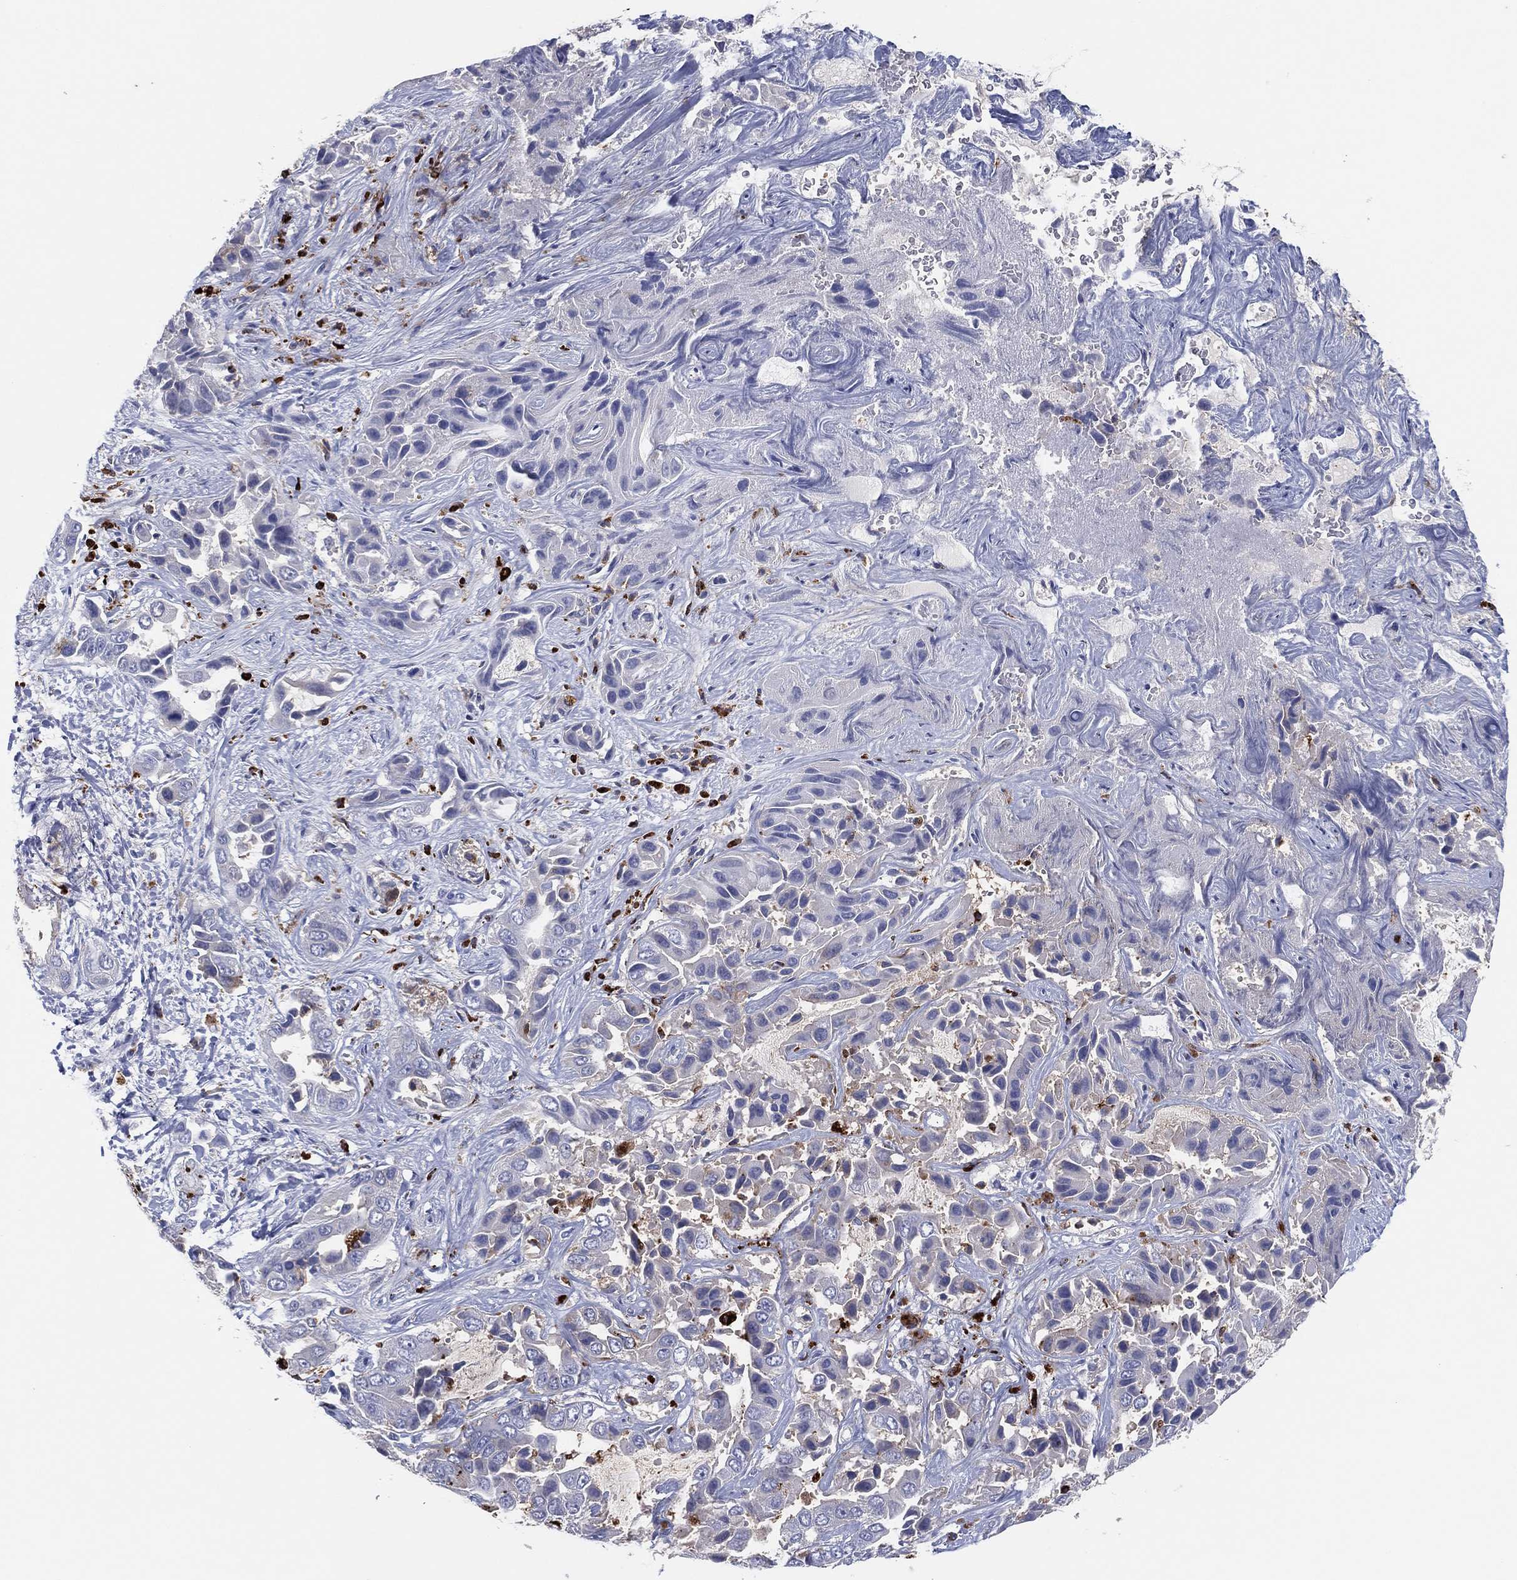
{"staining": {"intensity": "negative", "quantity": "none", "location": "none"}, "tissue": "liver cancer", "cell_type": "Tumor cells", "image_type": "cancer", "snomed": [{"axis": "morphology", "description": "Cholangiocarcinoma"}, {"axis": "topography", "description": "Liver"}], "caption": "Tumor cells show no significant protein expression in liver cancer. Brightfield microscopy of immunohistochemistry (IHC) stained with DAB (3,3'-diaminobenzidine) (brown) and hematoxylin (blue), captured at high magnification.", "gene": "PLAC8", "patient": {"sex": "female", "age": 52}}